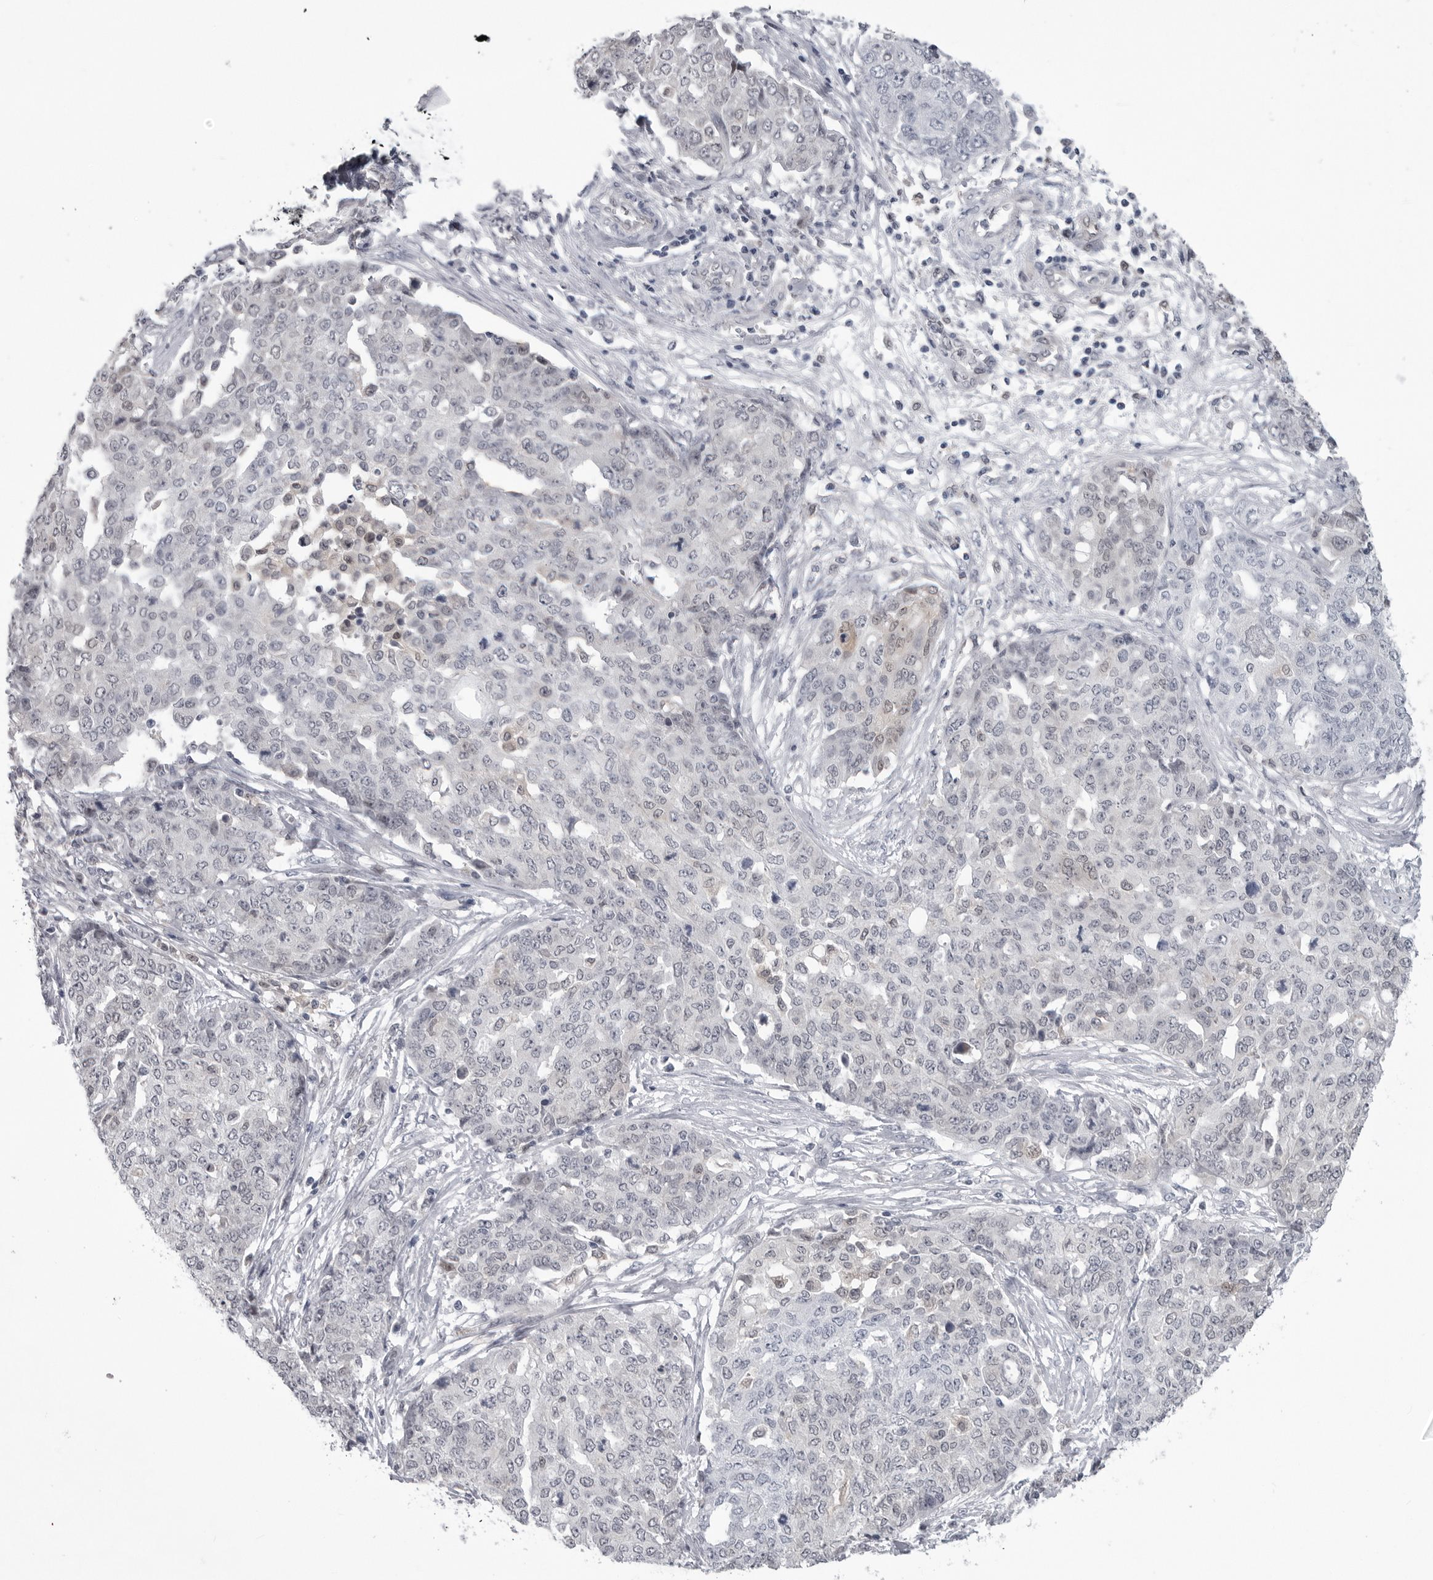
{"staining": {"intensity": "negative", "quantity": "none", "location": "none"}, "tissue": "ovarian cancer", "cell_type": "Tumor cells", "image_type": "cancer", "snomed": [{"axis": "morphology", "description": "Cystadenocarcinoma, serous, NOS"}, {"axis": "topography", "description": "Soft tissue"}, {"axis": "topography", "description": "Ovary"}], "caption": "This is an immunohistochemistry micrograph of ovarian serous cystadenocarcinoma. There is no staining in tumor cells.", "gene": "PNPO", "patient": {"sex": "female", "age": 57}}